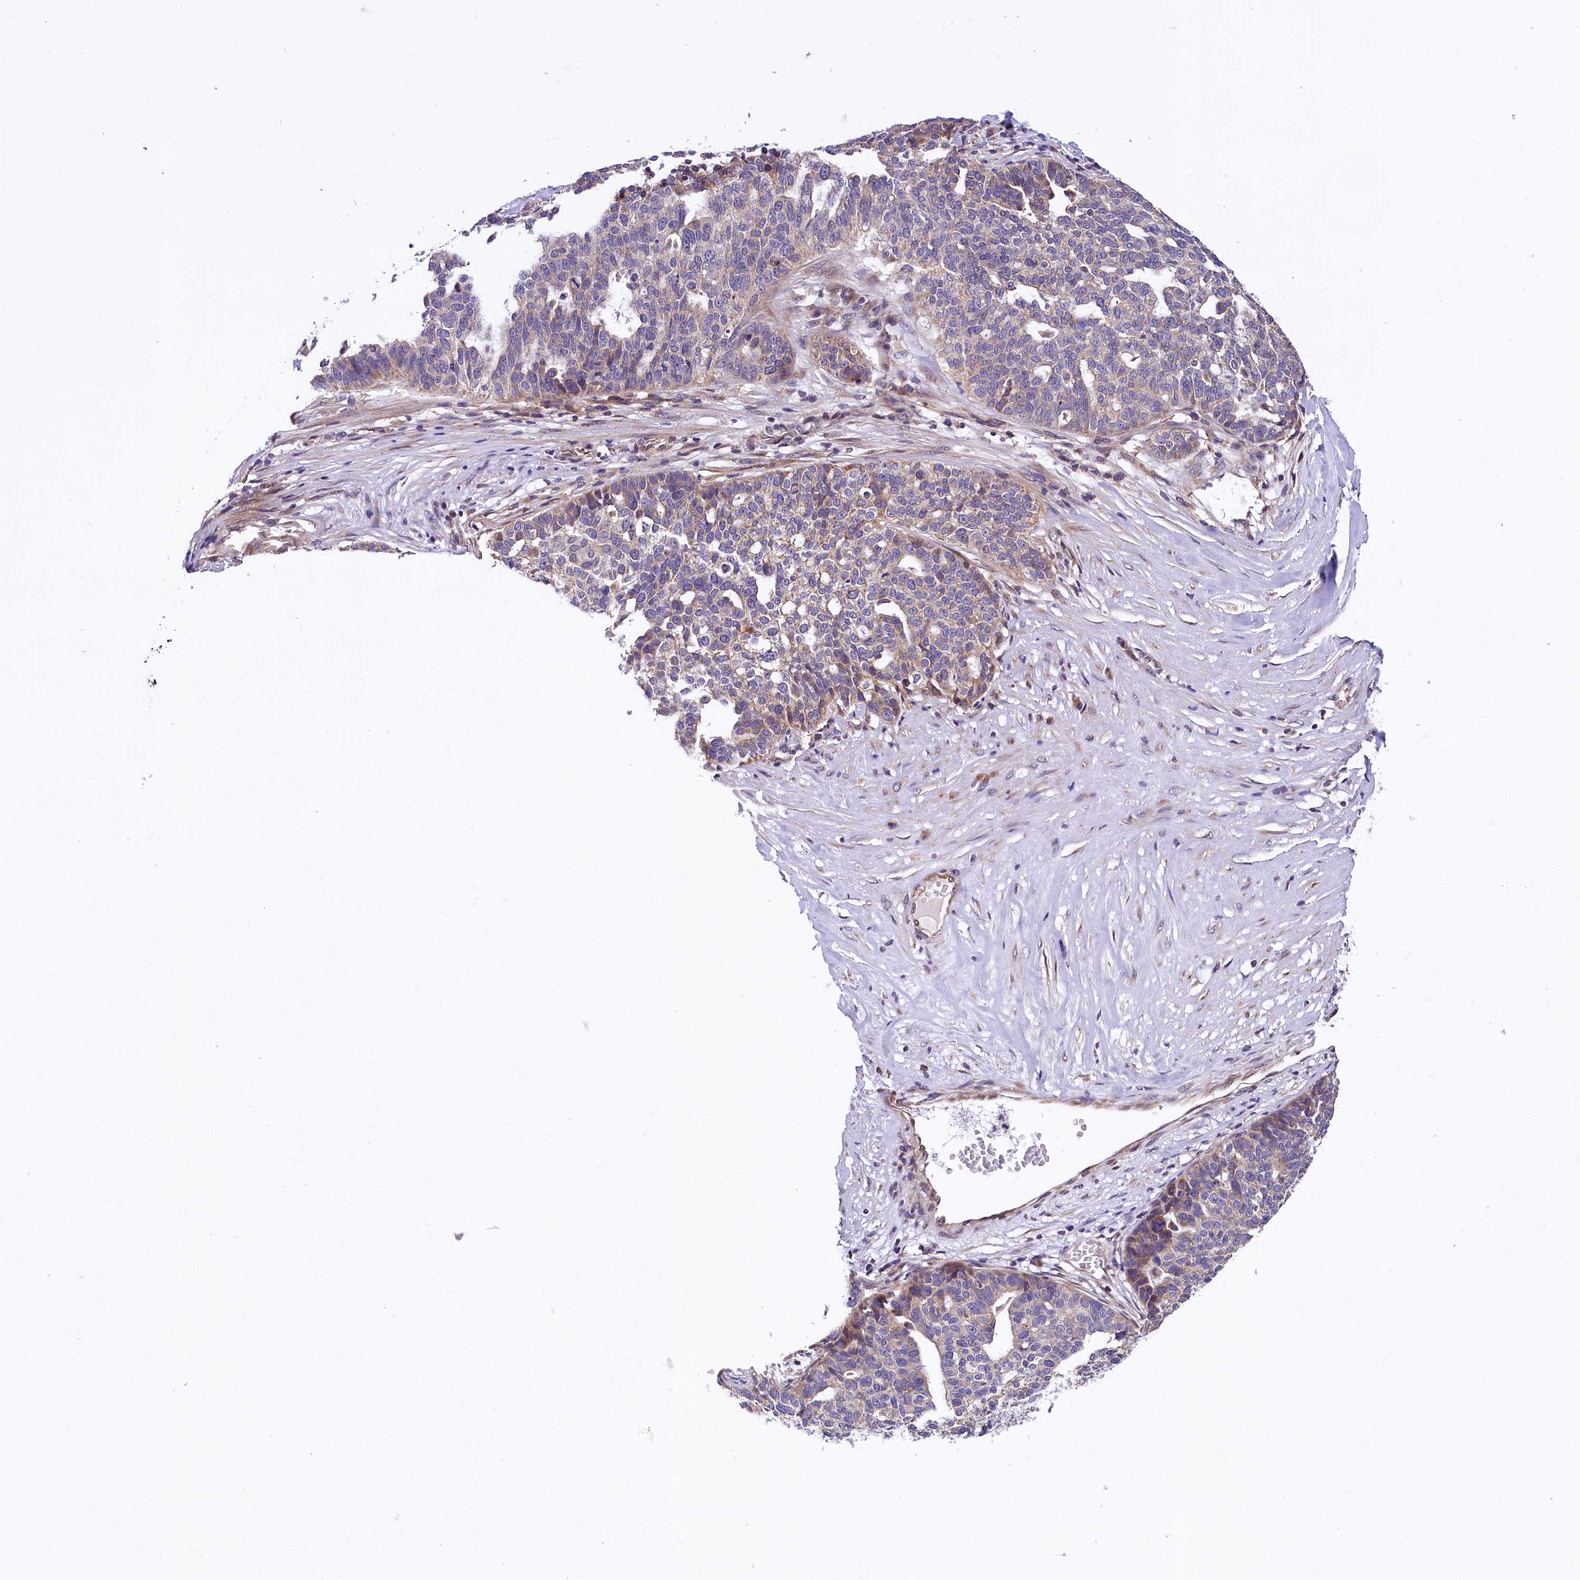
{"staining": {"intensity": "moderate", "quantity": "<25%", "location": "cytoplasmic/membranous"}, "tissue": "ovarian cancer", "cell_type": "Tumor cells", "image_type": "cancer", "snomed": [{"axis": "morphology", "description": "Cystadenocarcinoma, serous, NOS"}, {"axis": "topography", "description": "Ovary"}], "caption": "A brown stain shows moderate cytoplasmic/membranous positivity of a protein in human ovarian cancer tumor cells.", "gene": "SUPV3L1", "patient": {"sex": "female", "age": 59}}